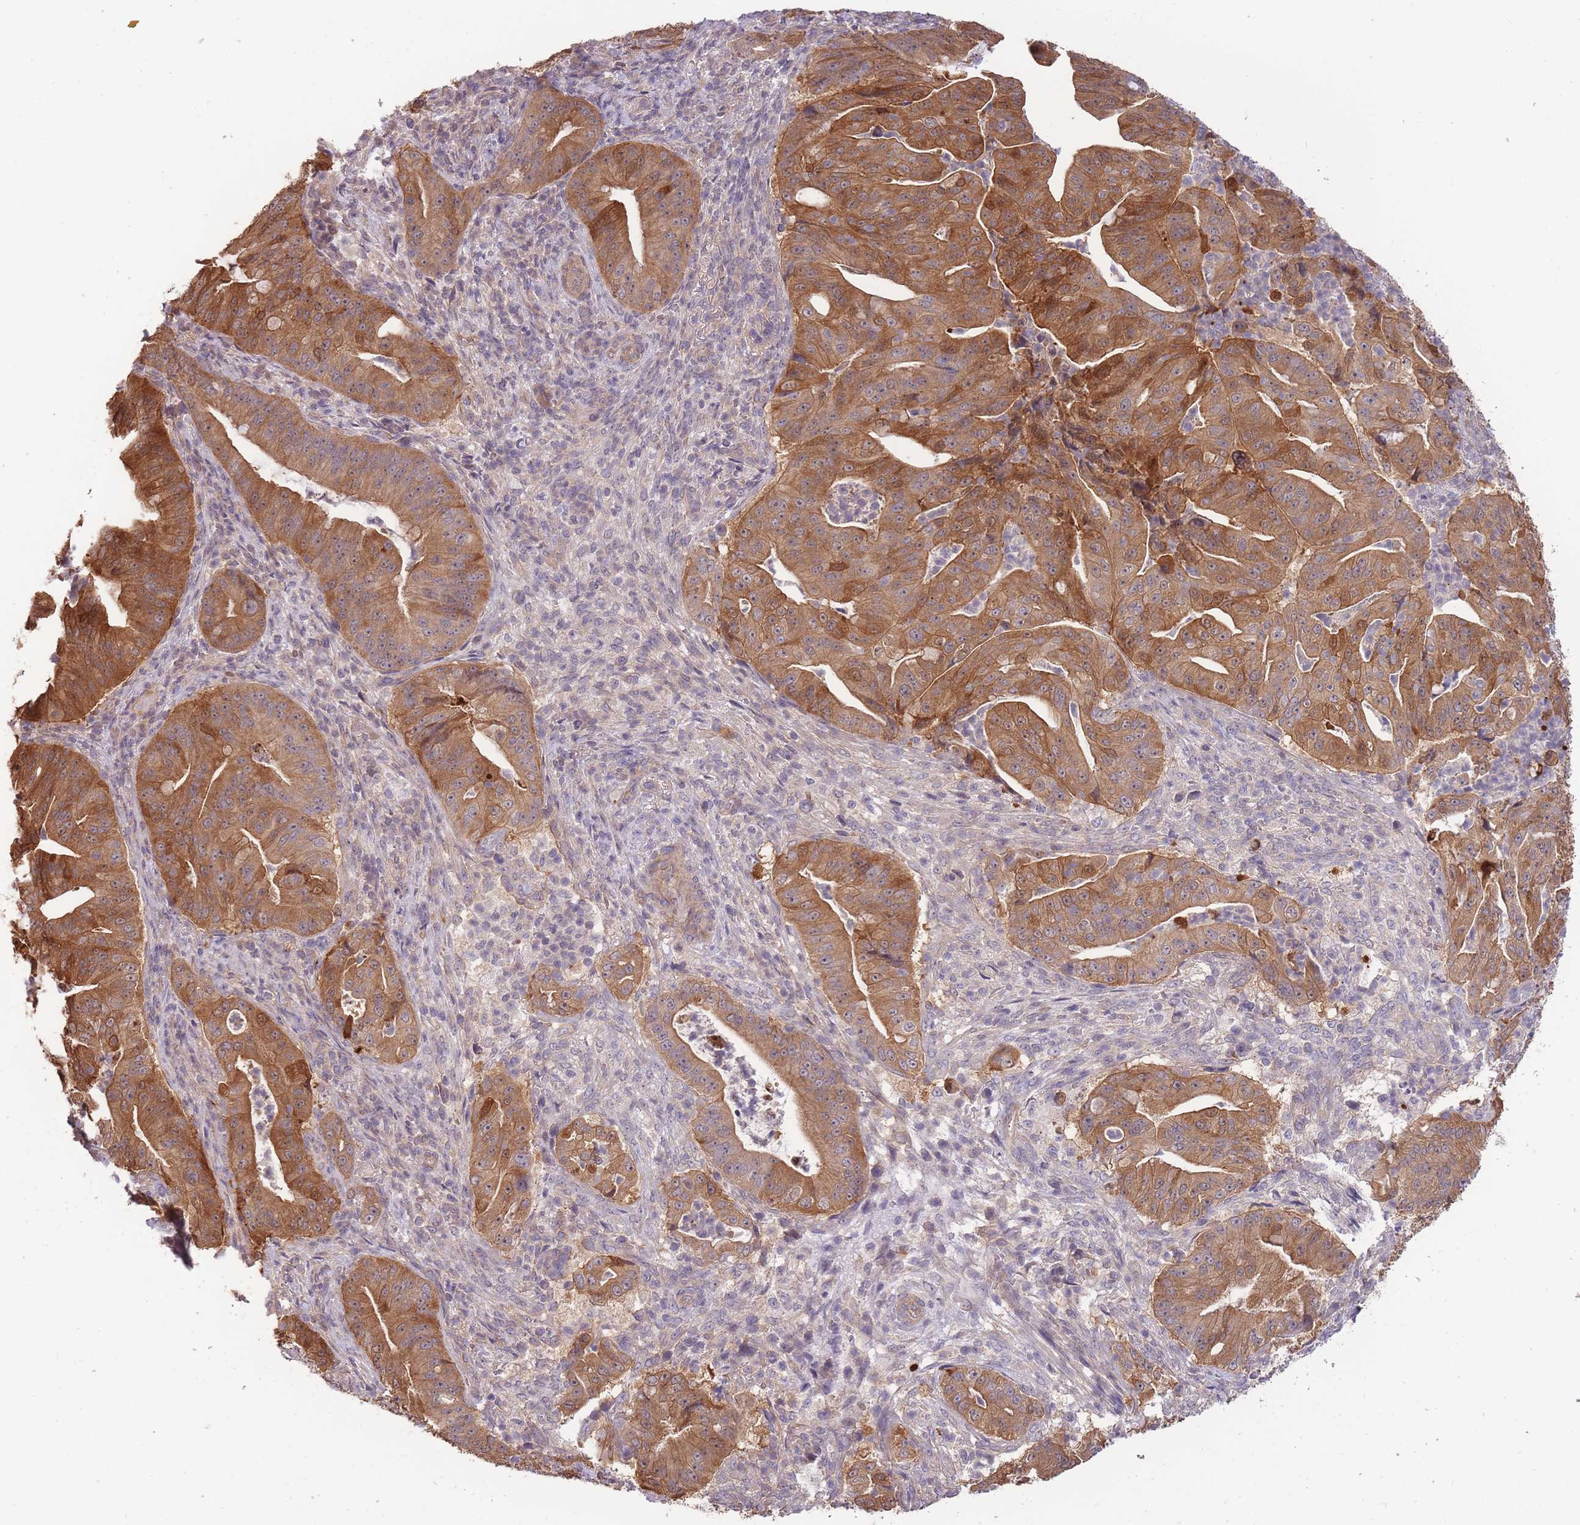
{"staining": {"intensity": "strong", "quantity": ">75%", "location": "cytoplasmic/membranous"}, "tissue": "pancreatic cancer", "cell_type": "Tumor cells", "image_type": "cancer", "snomed": [{"axis": "morphology", "description": "Adenocarcinoma, NOS"}, {"axis": "topography", "description": "Pancreas"}], "caption": "Pancreatic cancer (adenocarcinoma) stained for a protein (brown) shows strong cytoplasmic/membranous positive expression in about >75% of tumor cells.", "gene": "SMC6", "patient": {"sex": "male", "age": 71}}